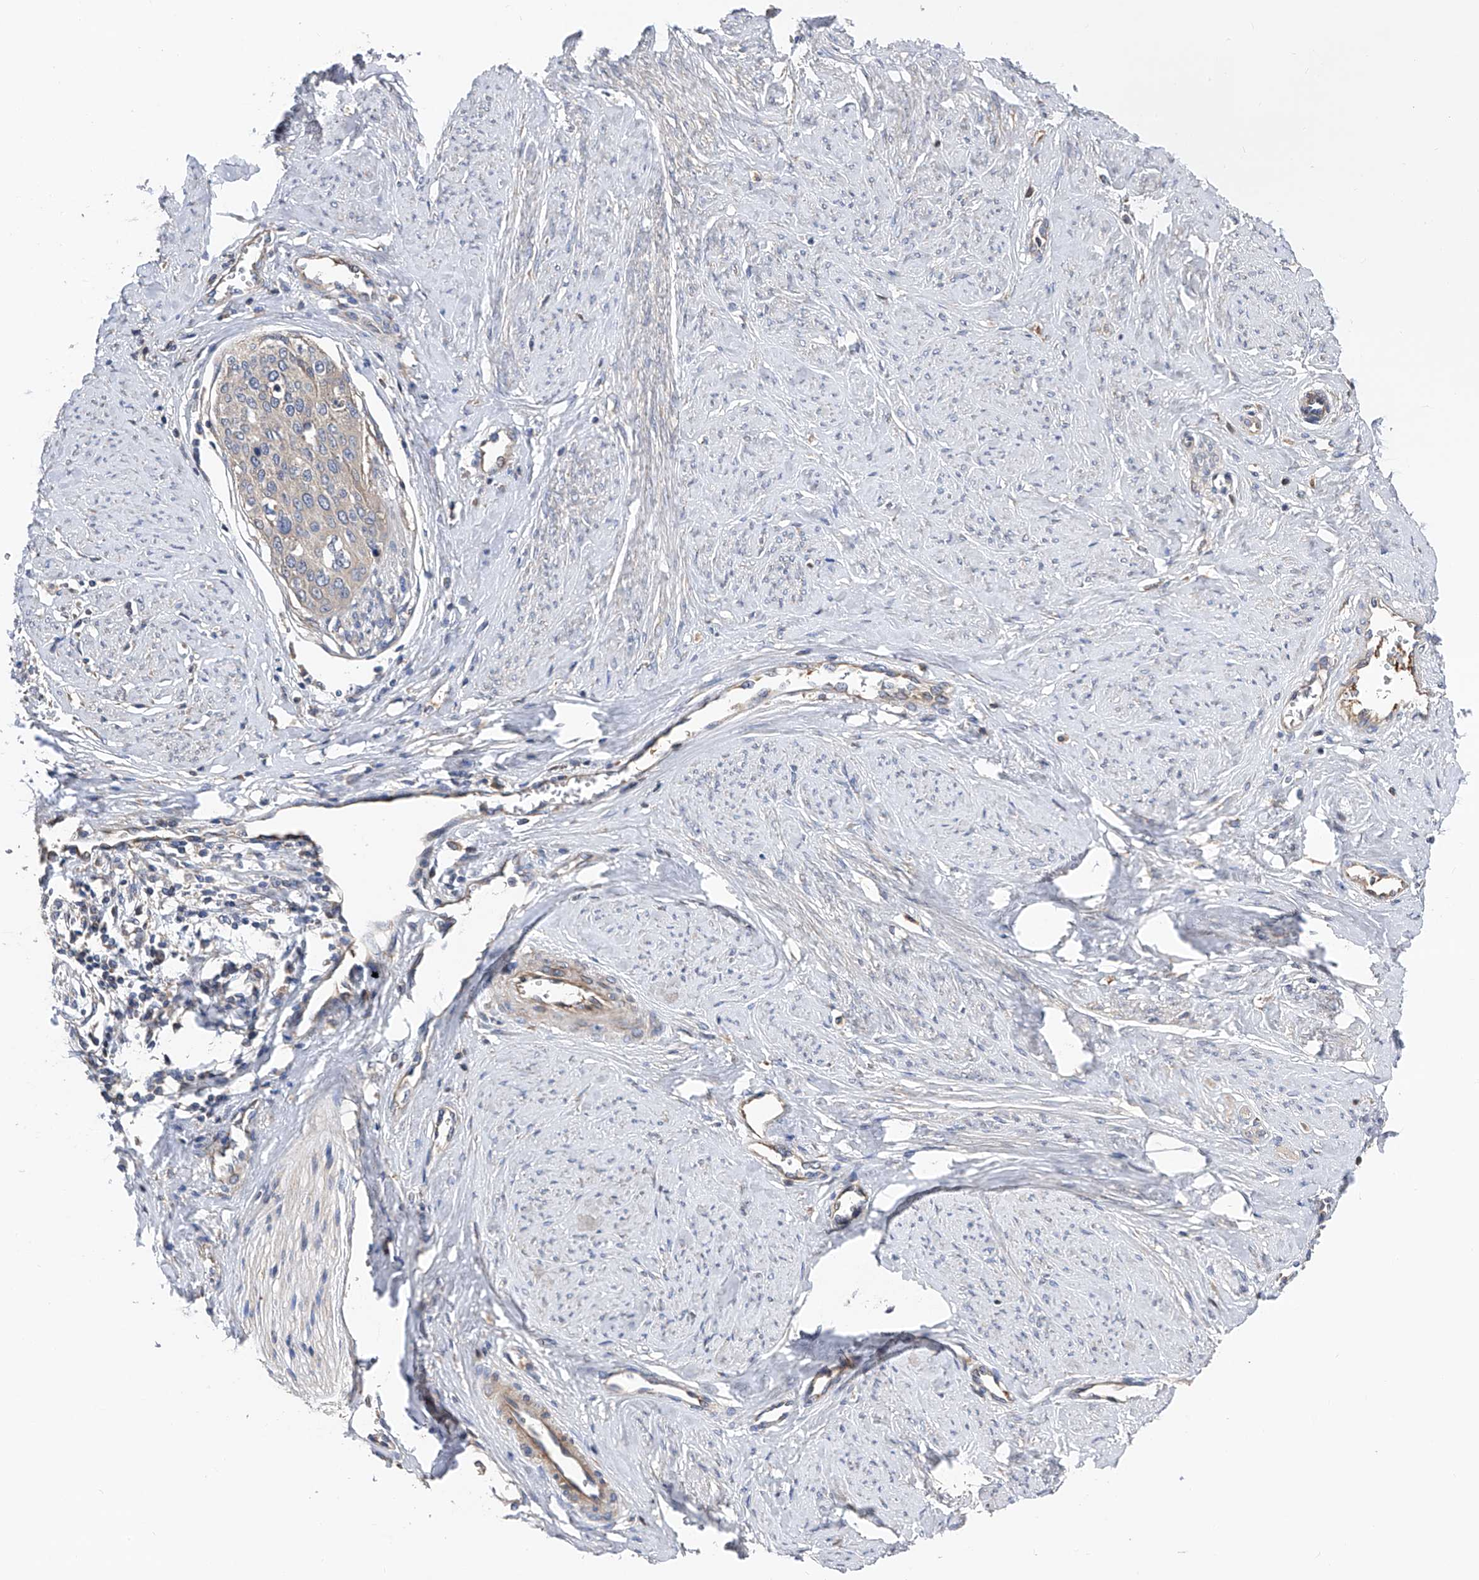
{"staining": {"intensity": "negative", "quantity": "none", "location": "none"}, "tissue": "cervical cancer", "cell_type": "Tumor cells", "image_type": "cancer", "snomed": [{"axis": "morphology", "description": "Squamous cell carcinoma, NOS"}, {"axis": "topography", "description": "Cervix"}], "caption": "Immunohistochemistry of cervical cancer displays no staining in tumor cells. (DAB (3,3'-diaminobenzidine) immunohistochemistry (IHC) visualized using brightfield microscopy, high magnification).", "gene": "PTK2", "patient": {"sex": "female", "age": 37}}